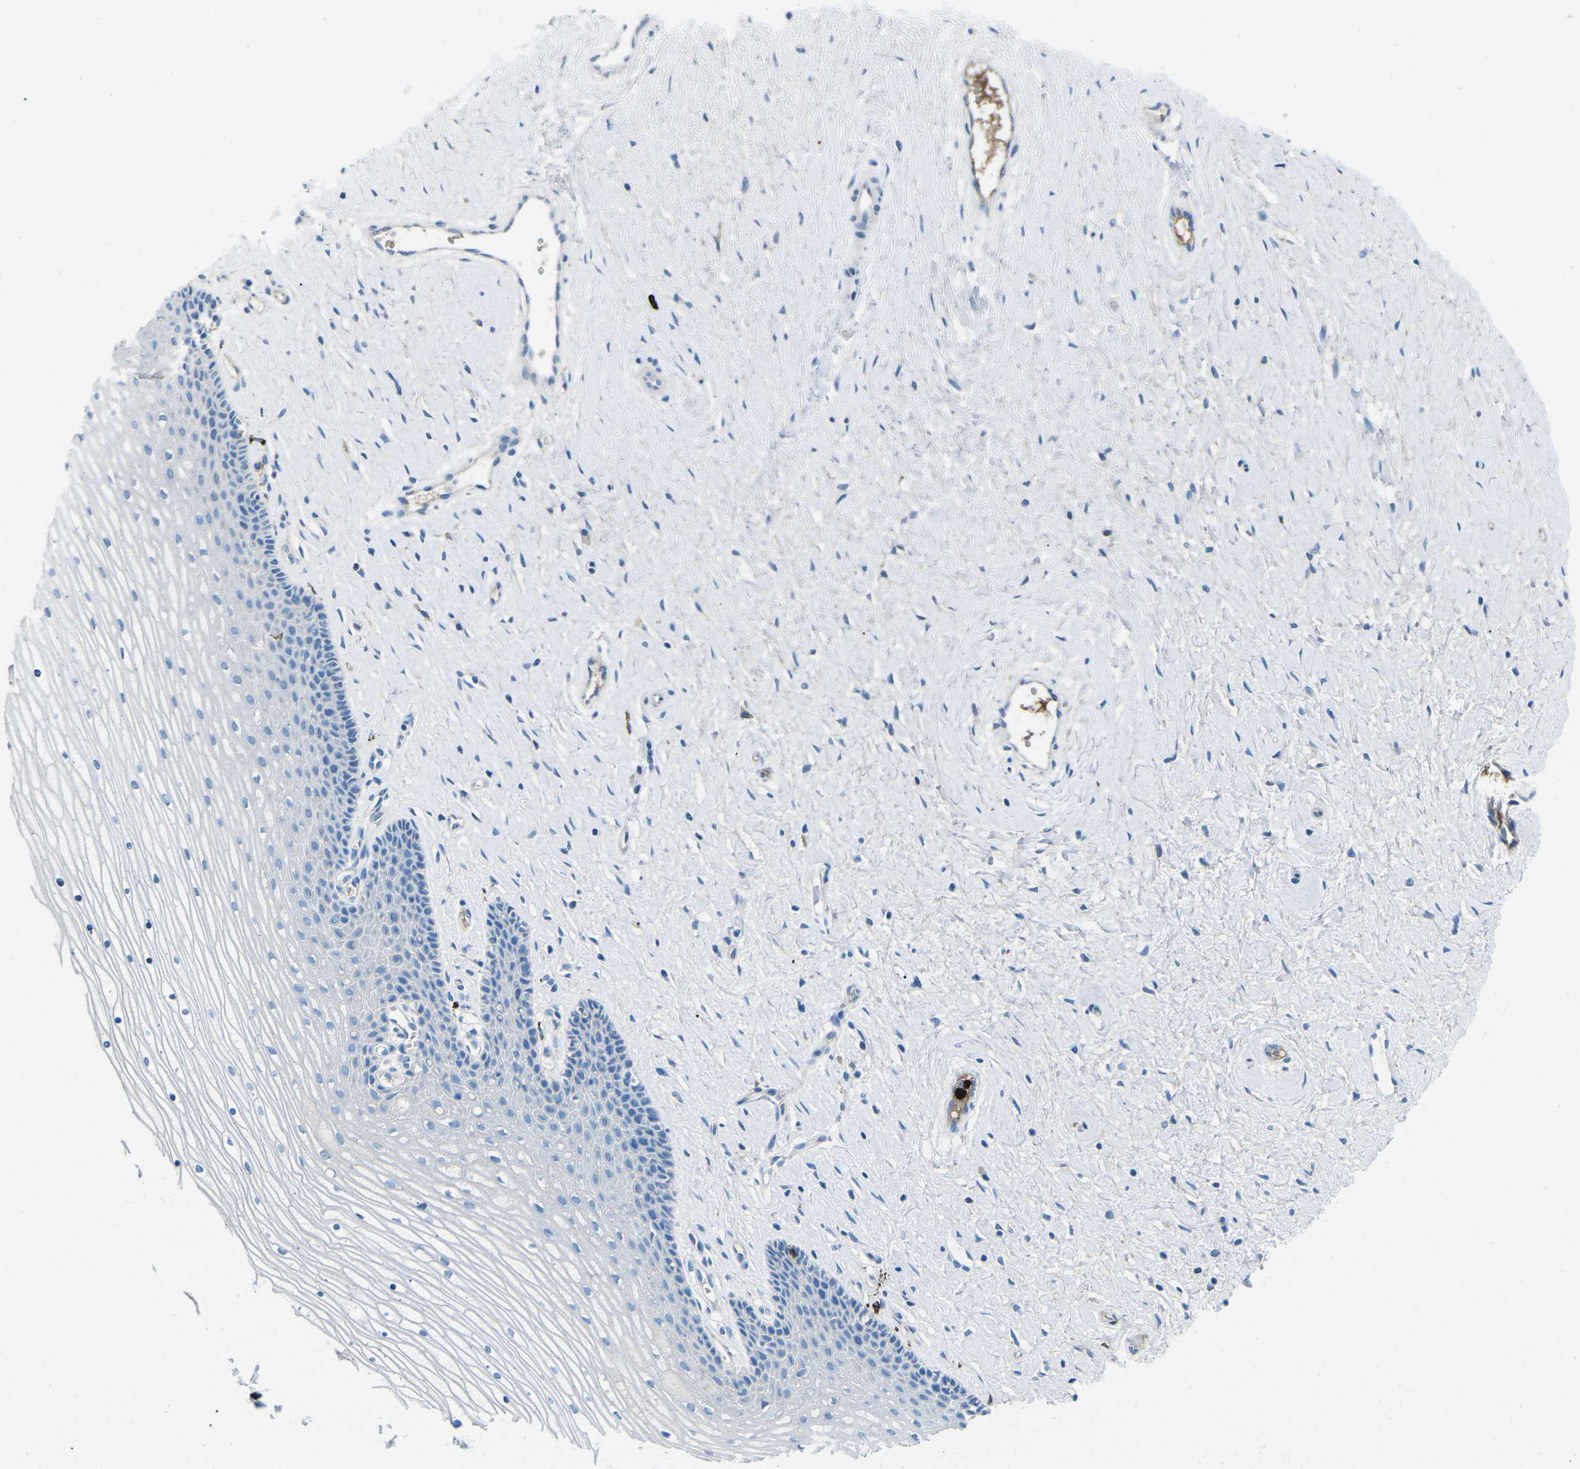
{"staining": {"intensity": "negative", "quantity": "none", "location": "none"}, "tissue": "cervix", "cell_type": "Glandular cells", "image_type": "normal", "snomed": [{"axis": "morphology", "description": "Normal tissue, NOS"}, {"axis": "topography", "description": "Cervix"}], "caption": "IHC photomicrograph of benign human cervix stained for a protein (brown), which reveals no expression in glandular cells.", "gene": "FCN1", "patient": {"sex": "female", "age": 39}}